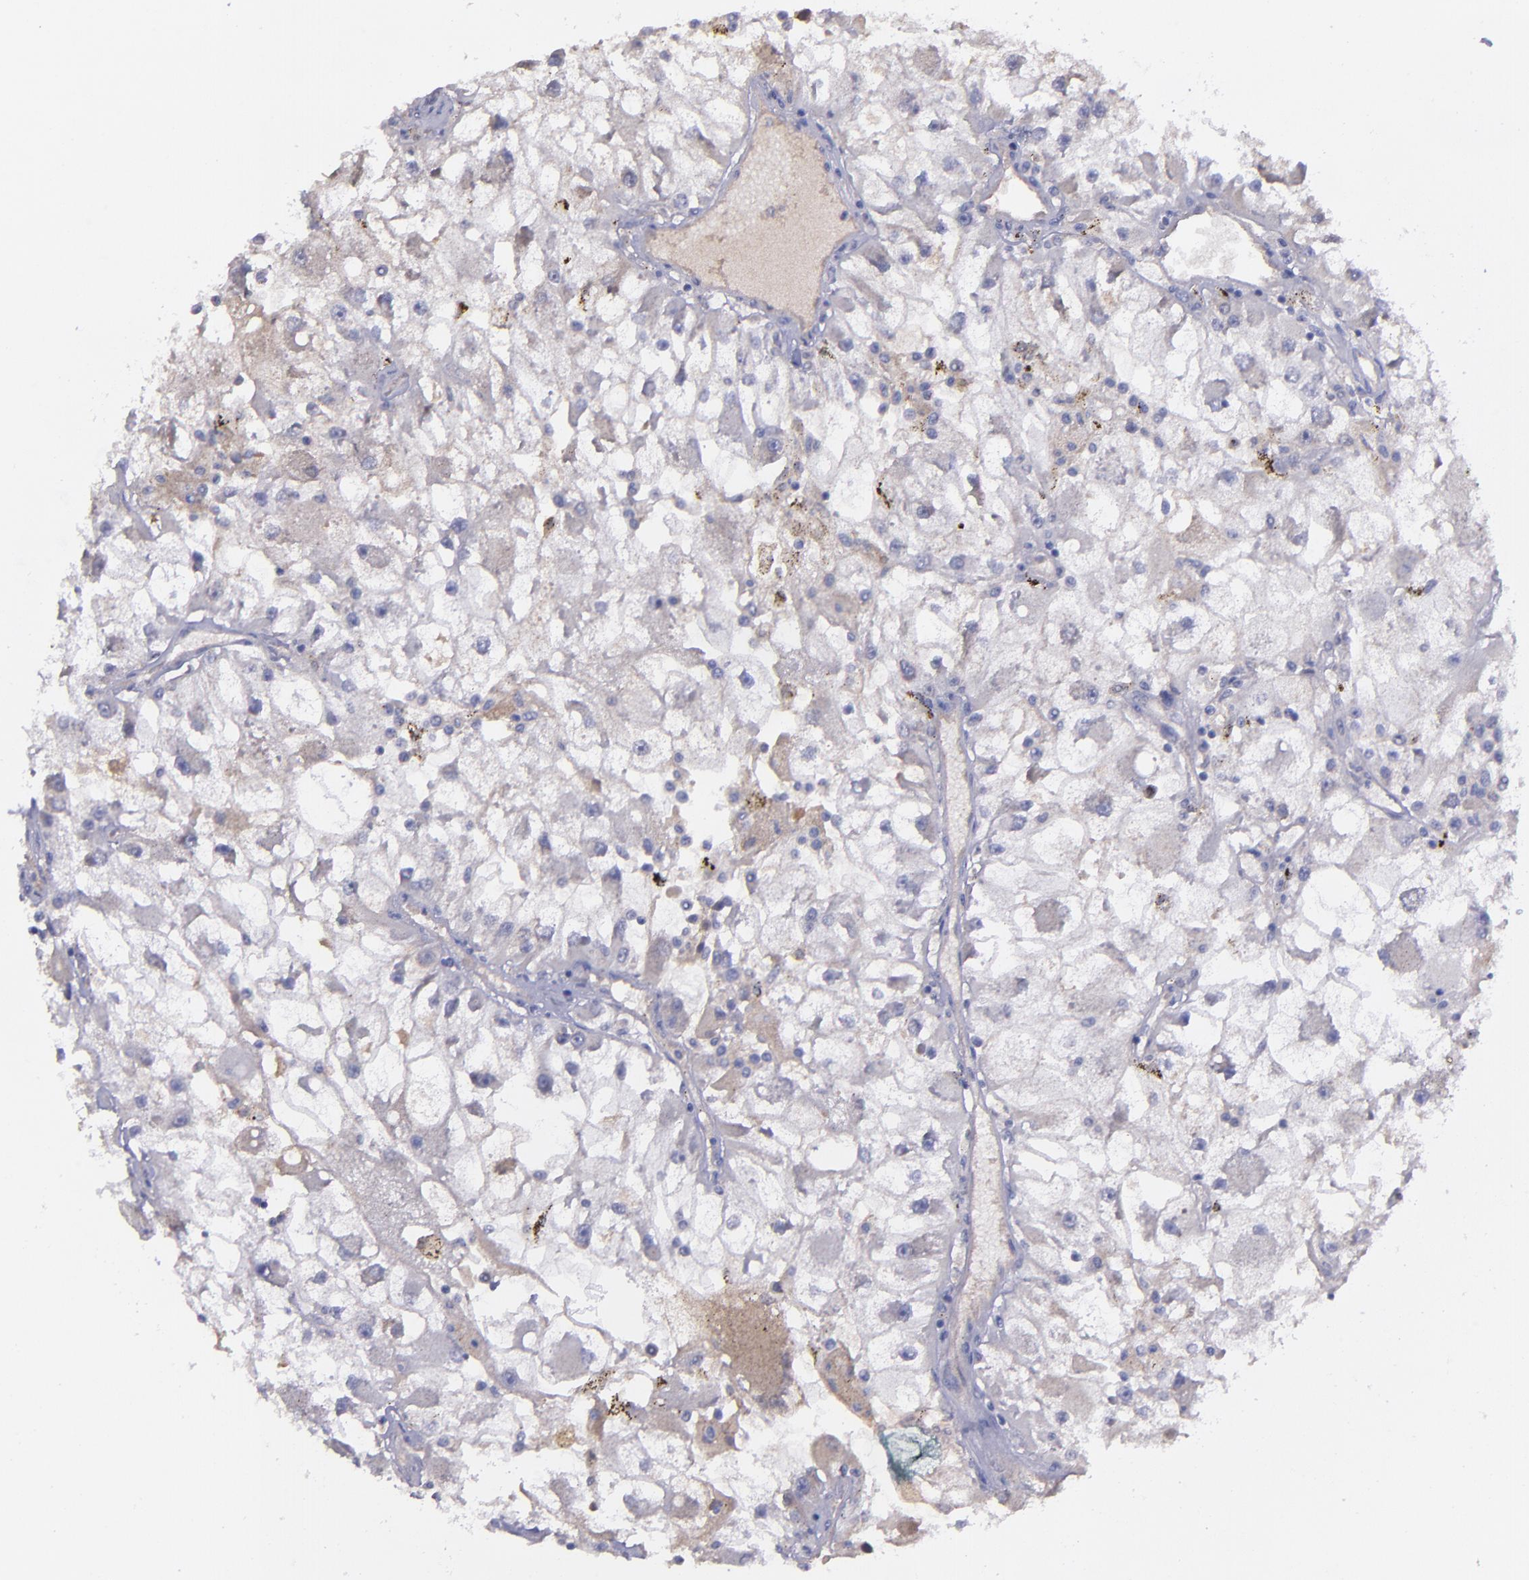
{"staining": {"intensity": "weak", "quantity": "25%-75%", "location": "cytoplasmic/membranous"}, "tissue": "renal cancer", "cell_type": "Tumor cells", "image_type": "cancer", "snomed": [{"axis": "morphology", "description": "Adenocarcinoma, NOS"}, {"axis": "topography", "description": "Kidney"}], "caption": "Brown immunohistochemical staining in human renal cancer demonstrates weak cytoplasmic/membranous staining in about 25%-75% of tumor cells.", "gene": "MASP1", "patient": {"sex": "female", "age": 73}}